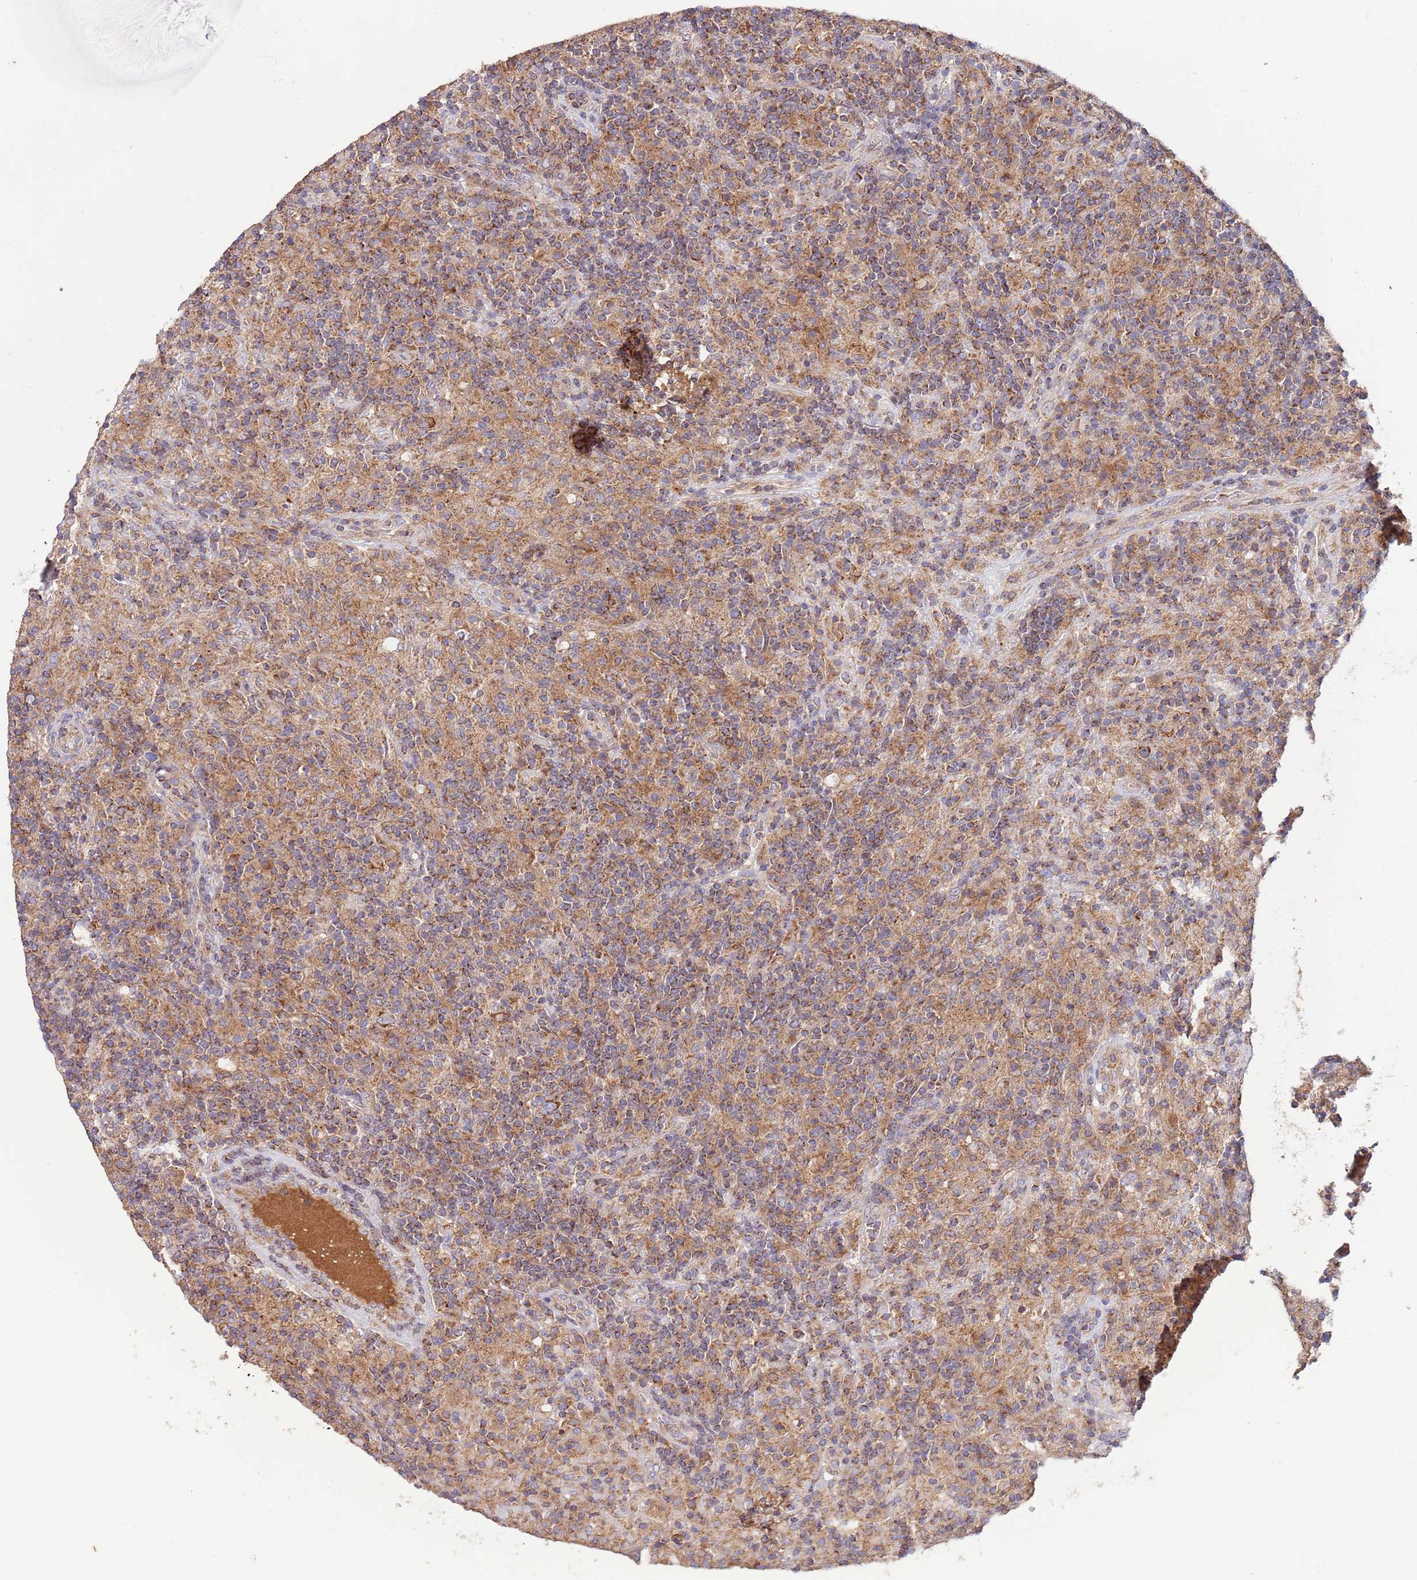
{"staining": {"intensity": "strong", "quantity": ">75%", "location": "cytoplasmic/membranous"}, "tissue": "lymphoma", "cell_type": "Tumor cells", "image_type": "cancer", "snomed": [{"axis": "morphology", "description": "Hodgkin's disease, NOS"}, {"axis": "topography", "description": "Lymph node"}], "caption": "This photomicrograph reveals immunohistochemistry staining of Hodgkin's disease, with high strong cytoplasmic/membranous positivity in approximately >75% of tumor cells.", "gene": "DNAJA3", "patient": {"sex": "male", "age": 70}}